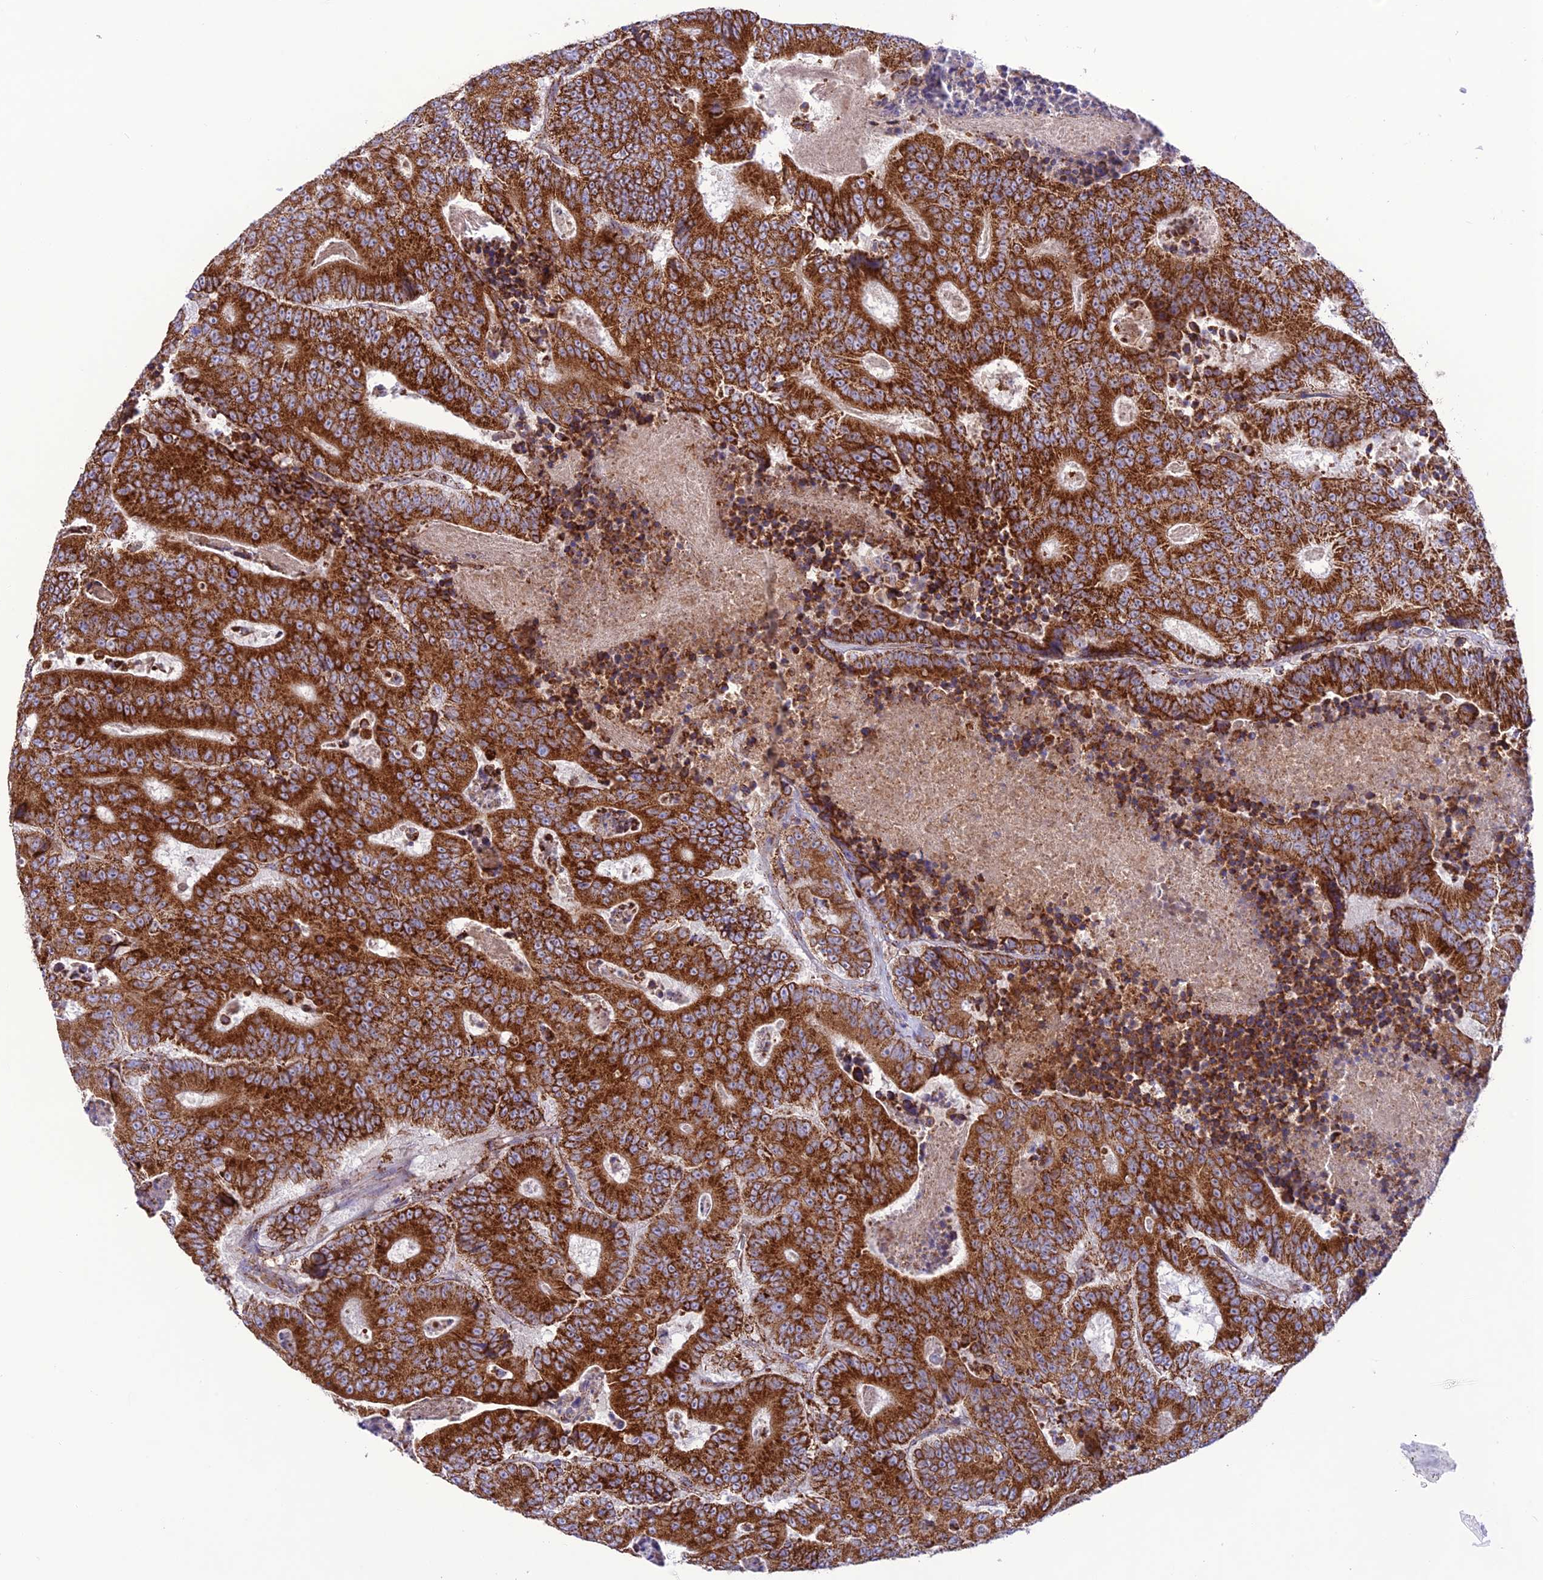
{"staining": {"intensity": "strong", "quantity": ">75%", "location": "cytoplasmic/membranous"}, "tissue": "colorectal cancer", "cell_type": "Tumor cells", "image_type": "cancer", "snomed": [{"axis": "morphology", "description": "Adenocarcinoma, NOS"}, {"axis": "topography", "description": "Colon"}], "caption": "Colorectal adenocarcinoma was stained to show a protein in brown. There is high levels of strong cytoplasmic/membranous staining in about >75% of tumor cells.", "gene": "UAP1L1", "patient": {"sex": "male", "age": 83}}